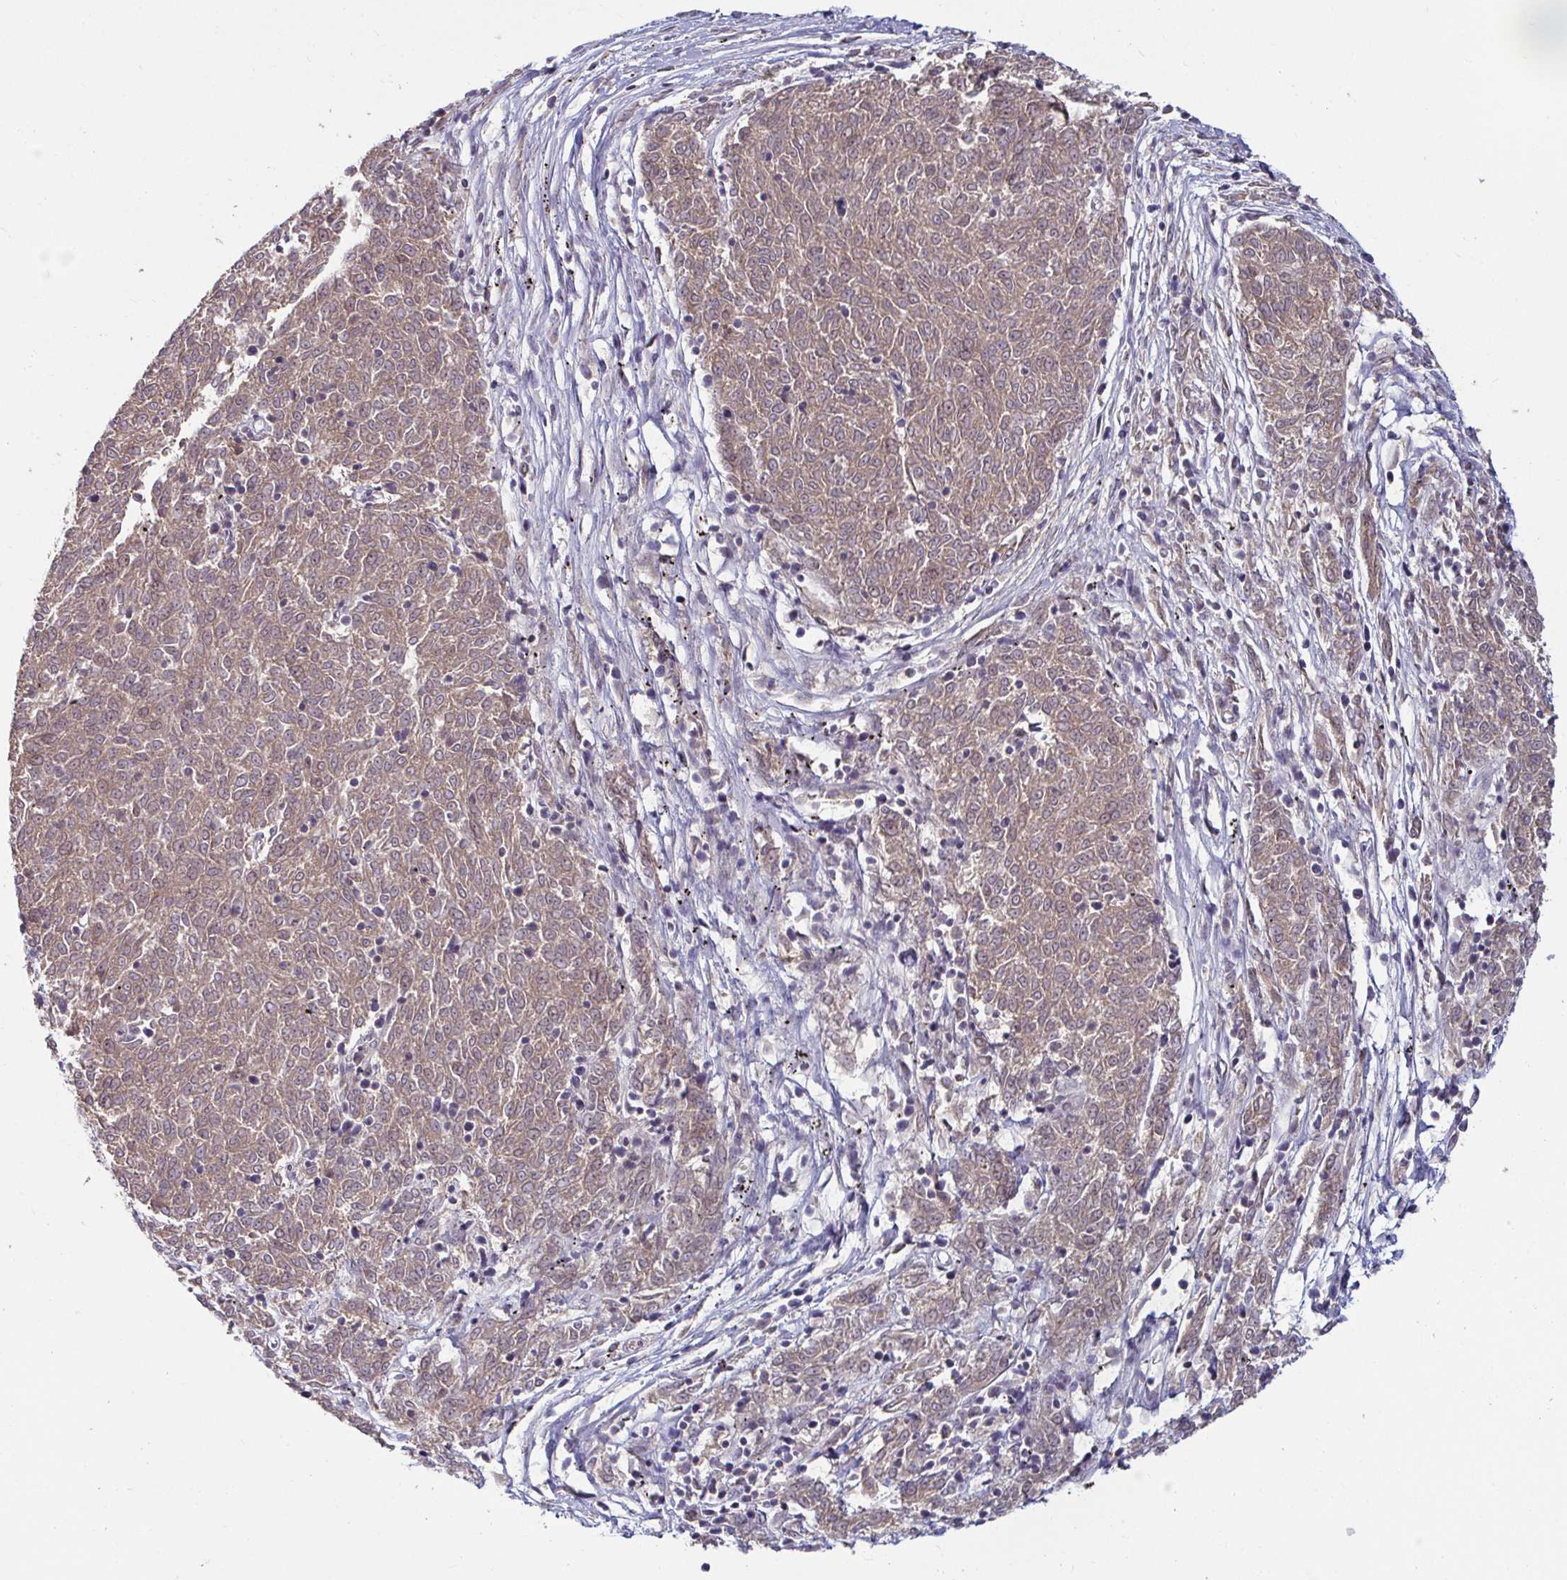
{"staining": {"intensity": "moderate", "quantity": ">75%", "location": "cytoplasmic/membranous"}, "tissue": "melanoma", "cell_type": "Tumor cells", "image_type": "cancer", "snomed": [{"axis": "morphology", "description": "Malignant melanoma, NOS"}, {"axis": "topography", "description": "Skin"}], "caption": "This micrograph exhibits melanoma stained with immunohistochemistry (IHC) to label a protein in brown. The cytoplasmic/membranous of tumor cells show moderate positivity for the protein. Nuclei are counter-stained blue.", "gene": "GSTM1", "patient": {"sex": "female", "age": 72}}